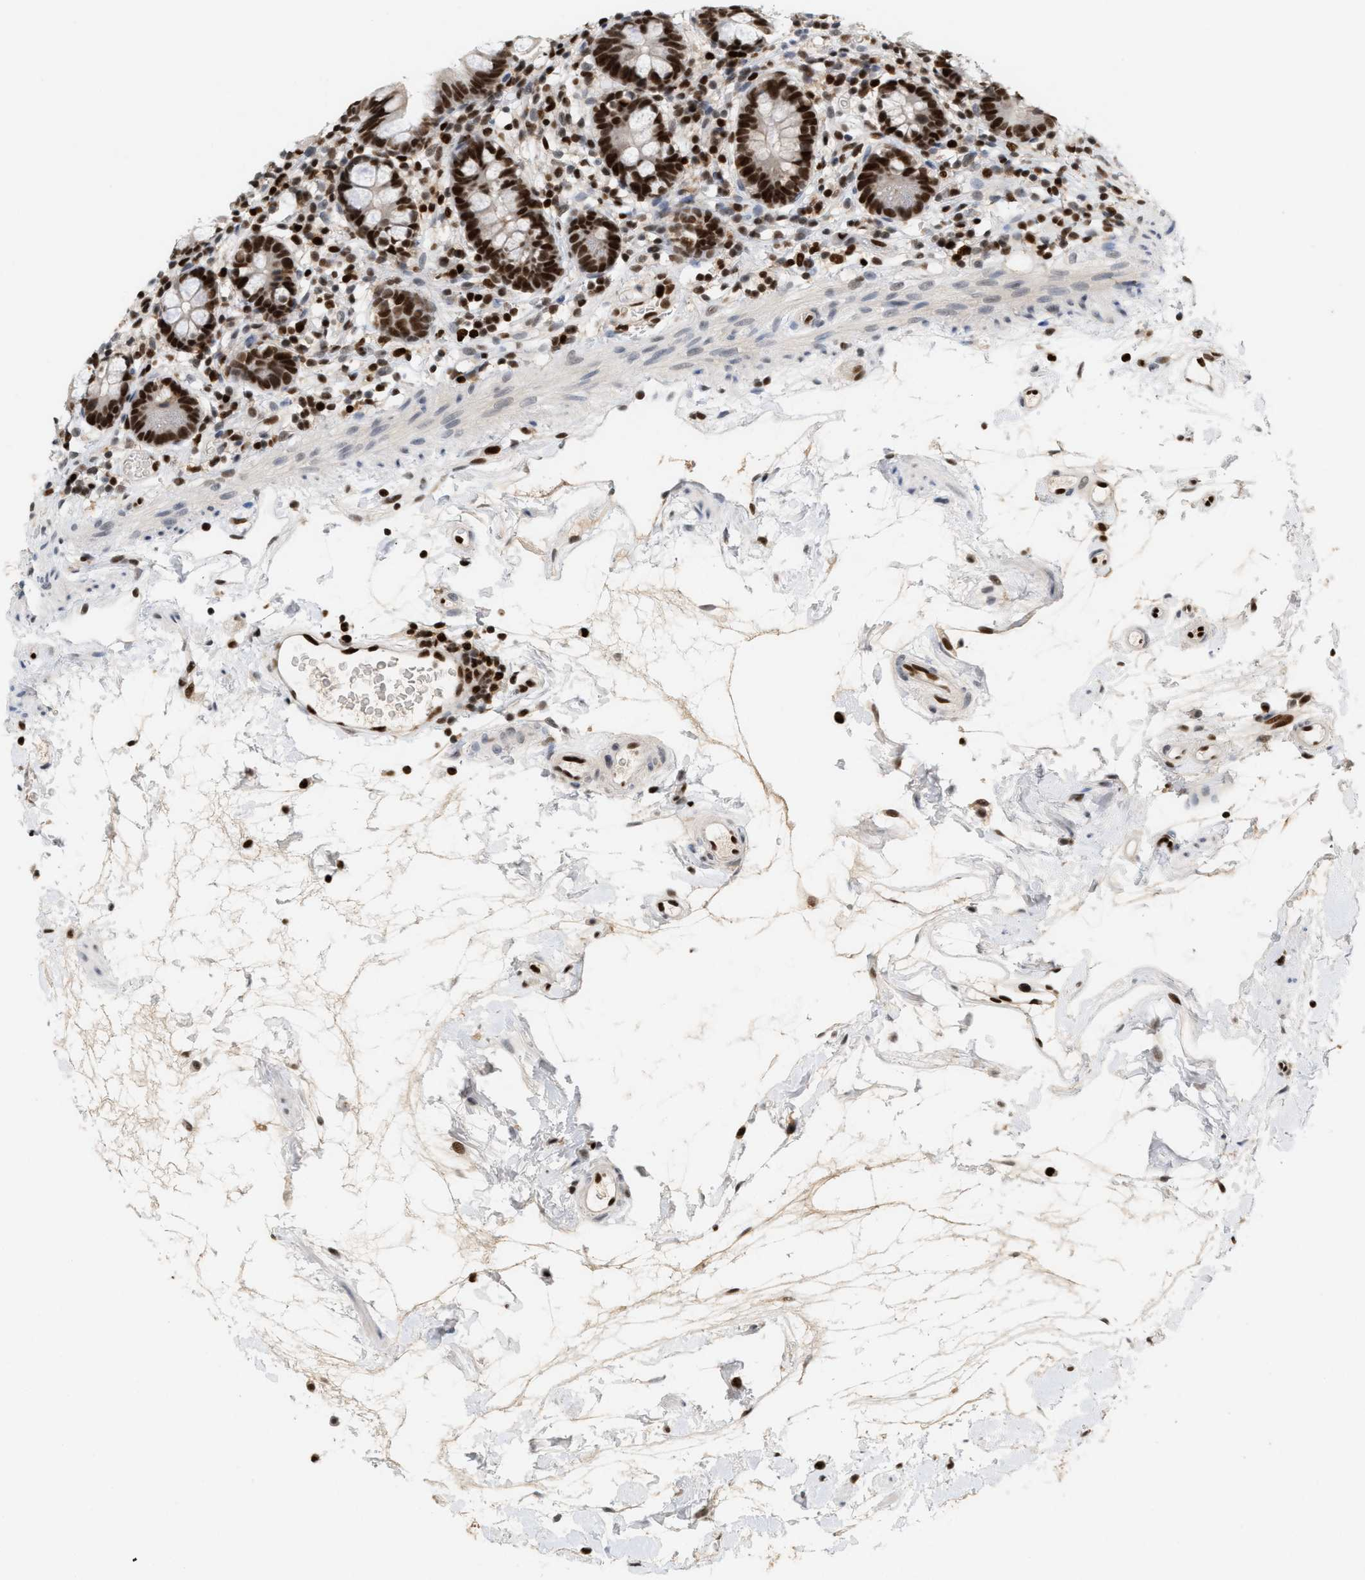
{"staining": {"intensity": "strong", "quantity": ">75%", "location": "nuclear"}, "tissue": "small intestine", "cell_type": "Glandular cells", "image_type": "normal", "snomed": [{"axis": "morphology", "description": "Normal tissue, NOS"}, {"axis": "topography", "description": "Small intestine"}], "caption": "Glandular cells display strong nuclear expression in approximately >75% of cells in normal small intestine. Nuclei are stained in blue.", "gene": "C17orf49", "patient": {"sex": "female", "age": 84}}